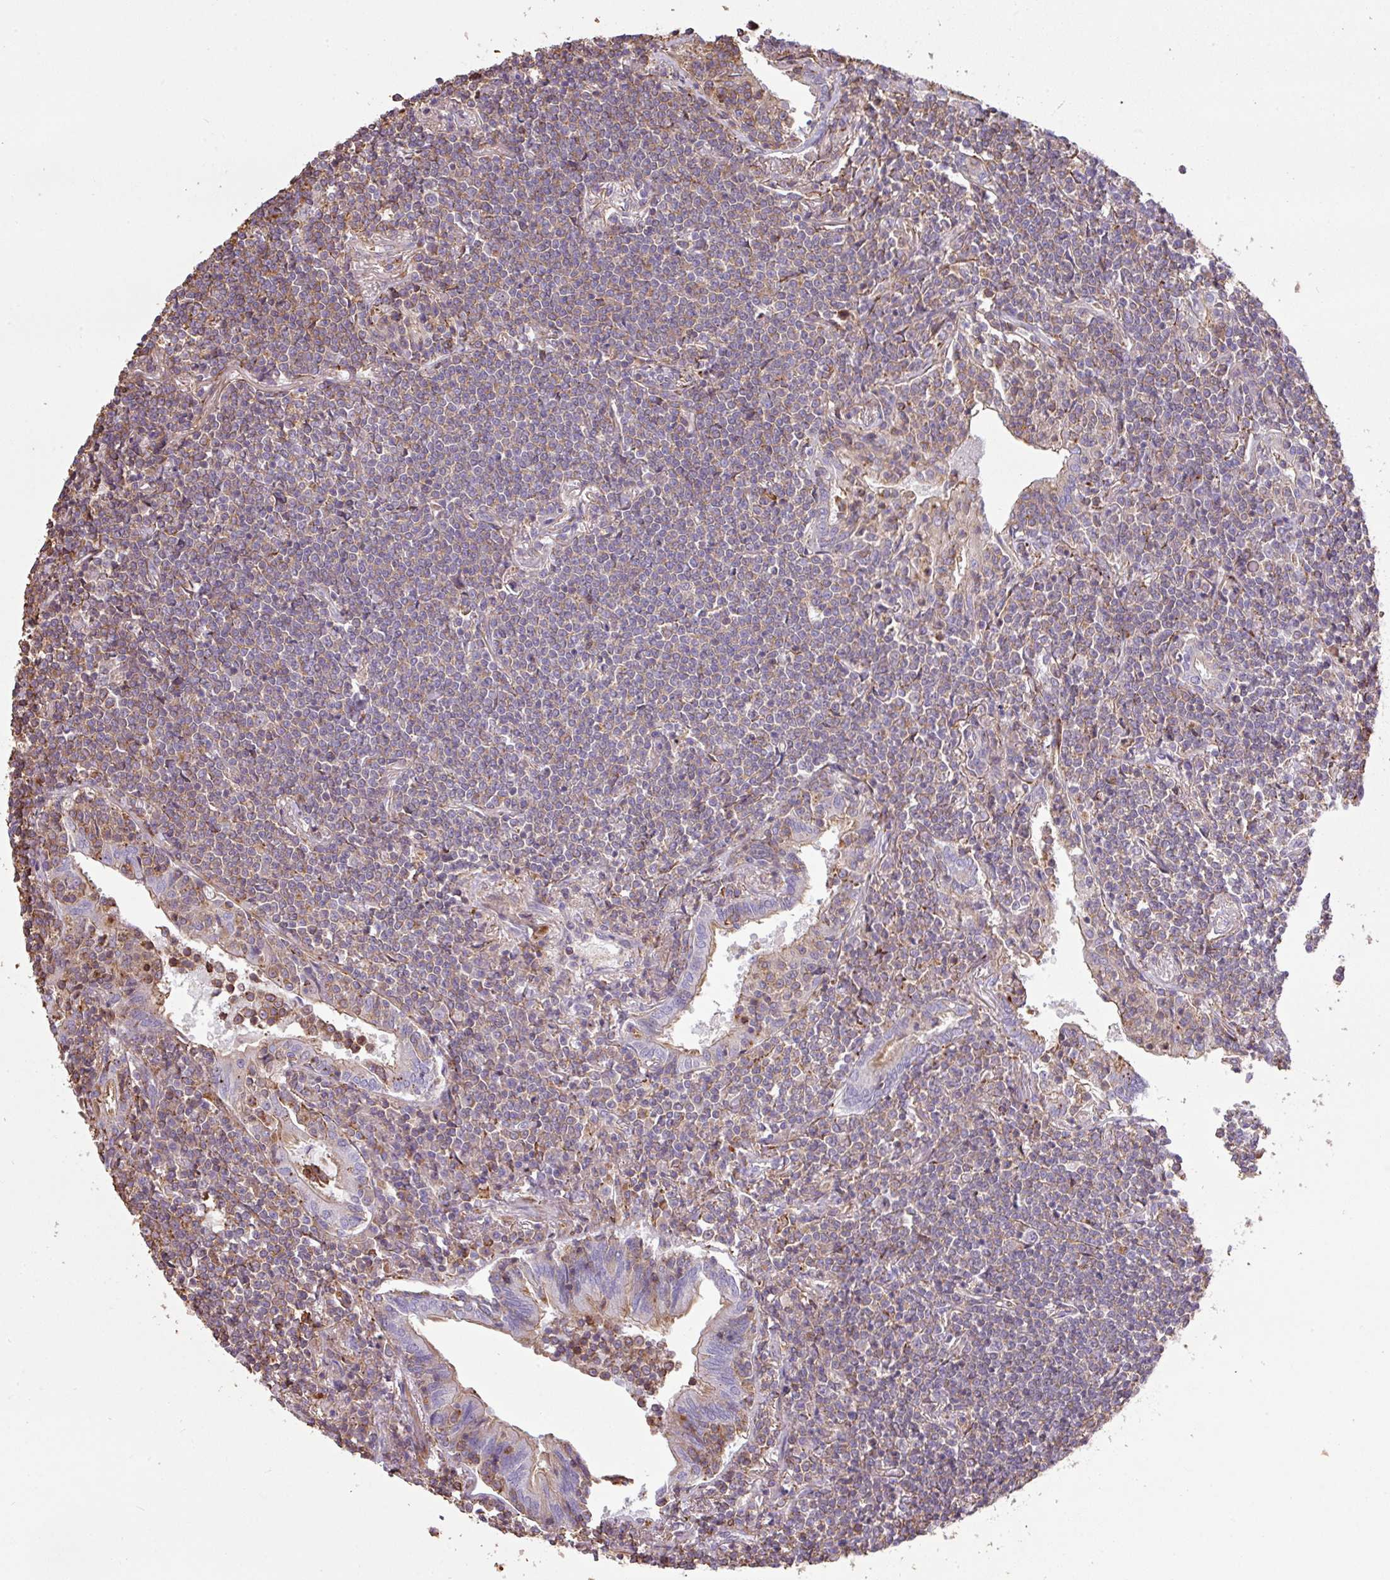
{"staining": {"intensity": "weak", "quantity": "<25%", "location": "cytoplasmic/membranous"}, "tissue": "lymphoma", "cell_type": "Tumor cells", "image_type": "cancer", "snomed": [{"axis": "morphology", "description": "Malignant lymphoma, non-Hodgkin's type, Low grade"}, {"axis": "topography", "description": "Lung"}], "caption": "Immunohistochemistry micrograph of neoplastic tissue: human lymphoma stained with DAB (3,3'-diaminobenzidine) displays no significant protein positivity in tumor cells.", "gene": "LRRC41", "patient": {"sex": "female", "age": 71}}